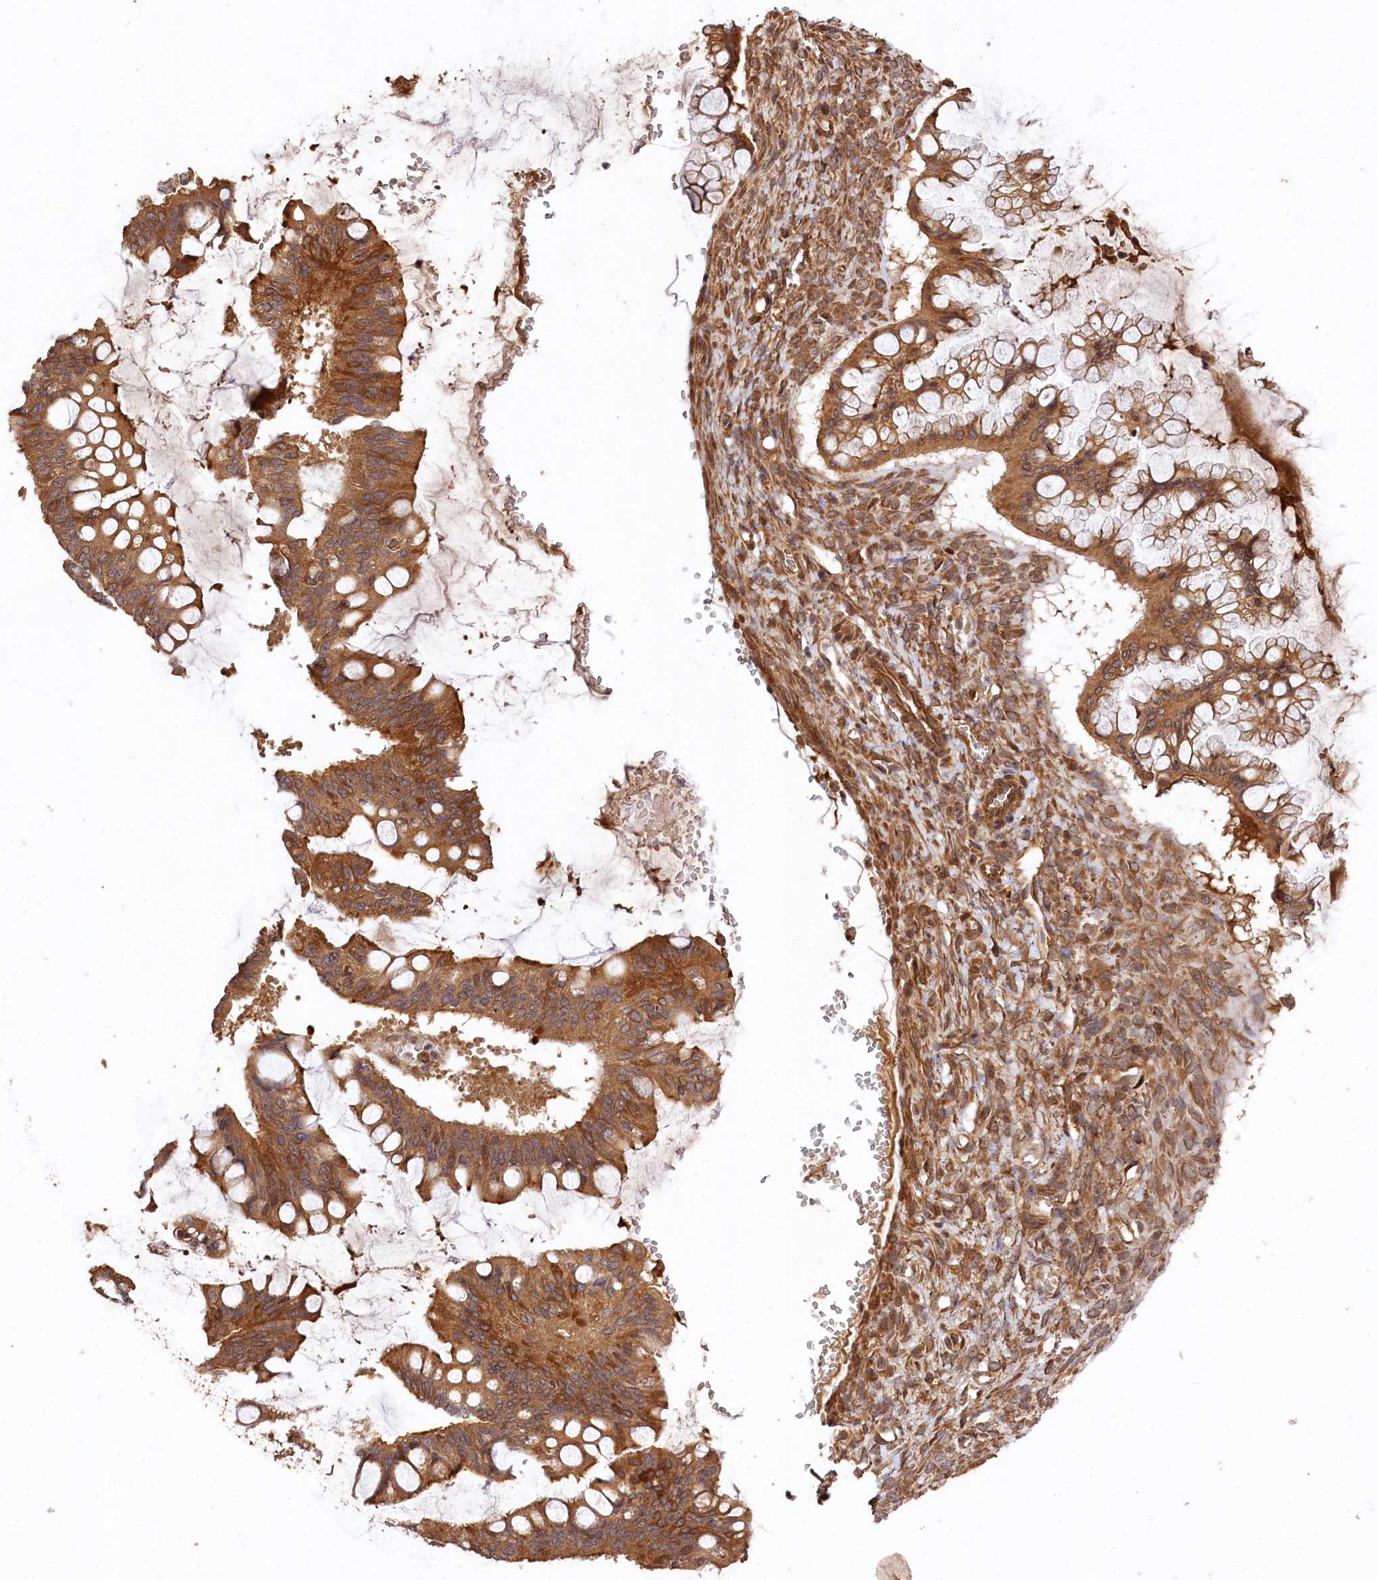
{"staining": {"intensity": "moderate", "quantity": ">75%", "location": "cytoplasmic/membranous"}, "tissue": "ovarian cancer", "cell_type": "Tumor cells", "image_type": "cancer", "snomed": [{"axis": "morphology", "description": "Cystadenocarcinoma, mucinous, NOS"}, {"axis": "topography", "description": "Ovary"}], "caption": "IHC photomicrograph of neoplastic tissue: human ovarian cancer stained using immunohistochemistry displays medium levels of moderate protein expression localized specifically in the cytoplasmic/membranous of tumor cells, appearing as a cytoplasmic/membranous brown color.", "gene": "MCF2L2", "patient": {"sex": "female", "age": 73}}